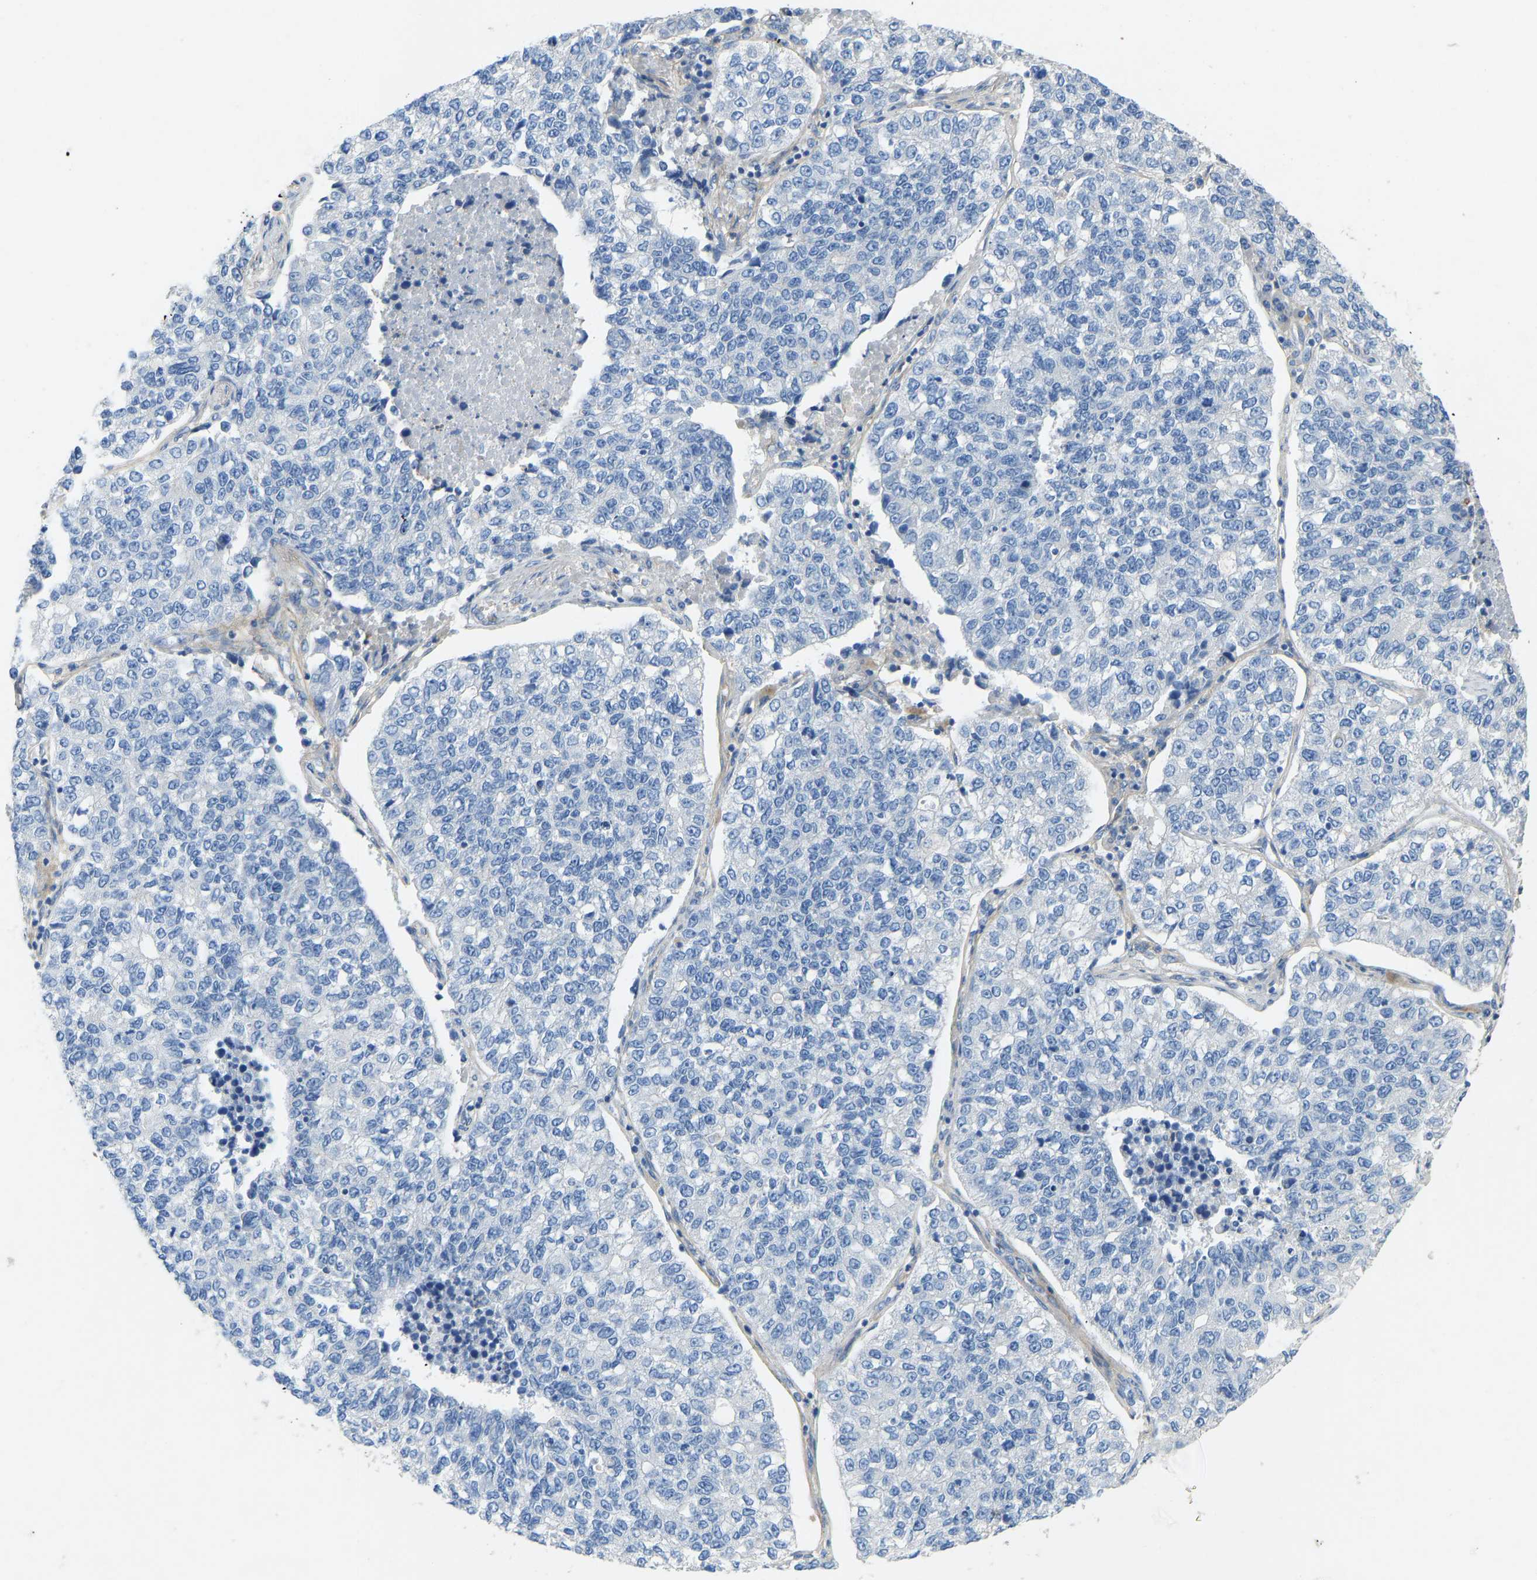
{"staining": {"intensity": "negative", "quantity": "none", "location": "none"}, "tissue": "lung cancer", "cell_type": "Tumor cells", "image_type": "cancer", "snomed": [{"axis": "morphology", "description": "Adenocarcinoma, NOS"}, {"axis": "topography", "description": "Lung"}], "caption": "There is no significant staining in tumor cells of lung adenocarcinoma. (DAB immunohistochemistry (IHC), high magnification).", "gene": "TECTA", "patient": {"sex": "male", "age": 49}}